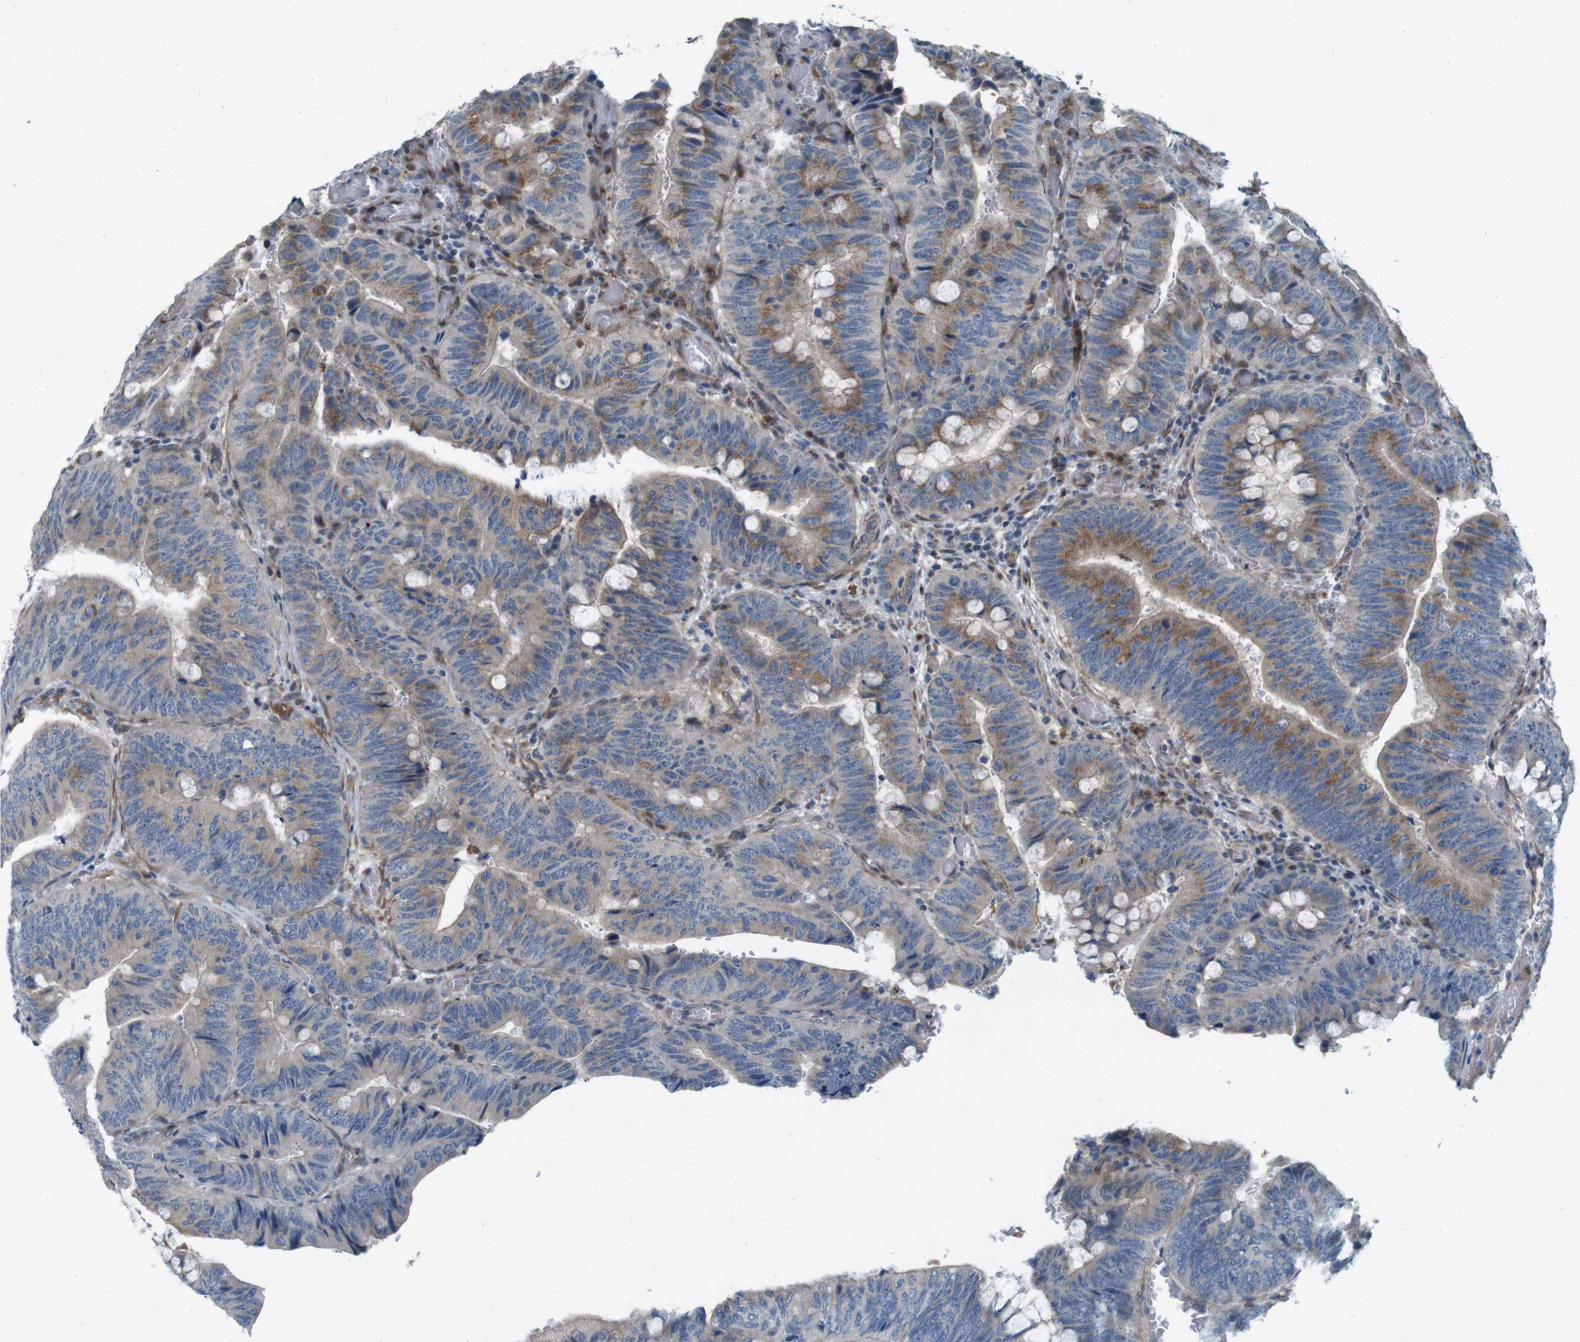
{"staining": {"intensity": "moderate", "quantity": "<25%", "location": "cytoplasmic/membranous"}, "tissue": "colorectal cancer", "cell_type": "Tumor cells", "image_type": "cancer", "snomed": [{"axis": "morphology", "description": "Normal tissue, NOS"}, {"axis": "morphology", "description": "Adenocarcinoma, NOS"}, {"axis": "topography", "description": "Rectum"}, {"axis": "topography", "description": "Peripheral nerve tissue"}], "caption": "A brown stain highlights moderate cytoplasmic/membranous positivity of a protein in colorectal adenocarcinoma tumor cells.", "gene": "SKI", "patient": {"sex": "male", "age": 92}}